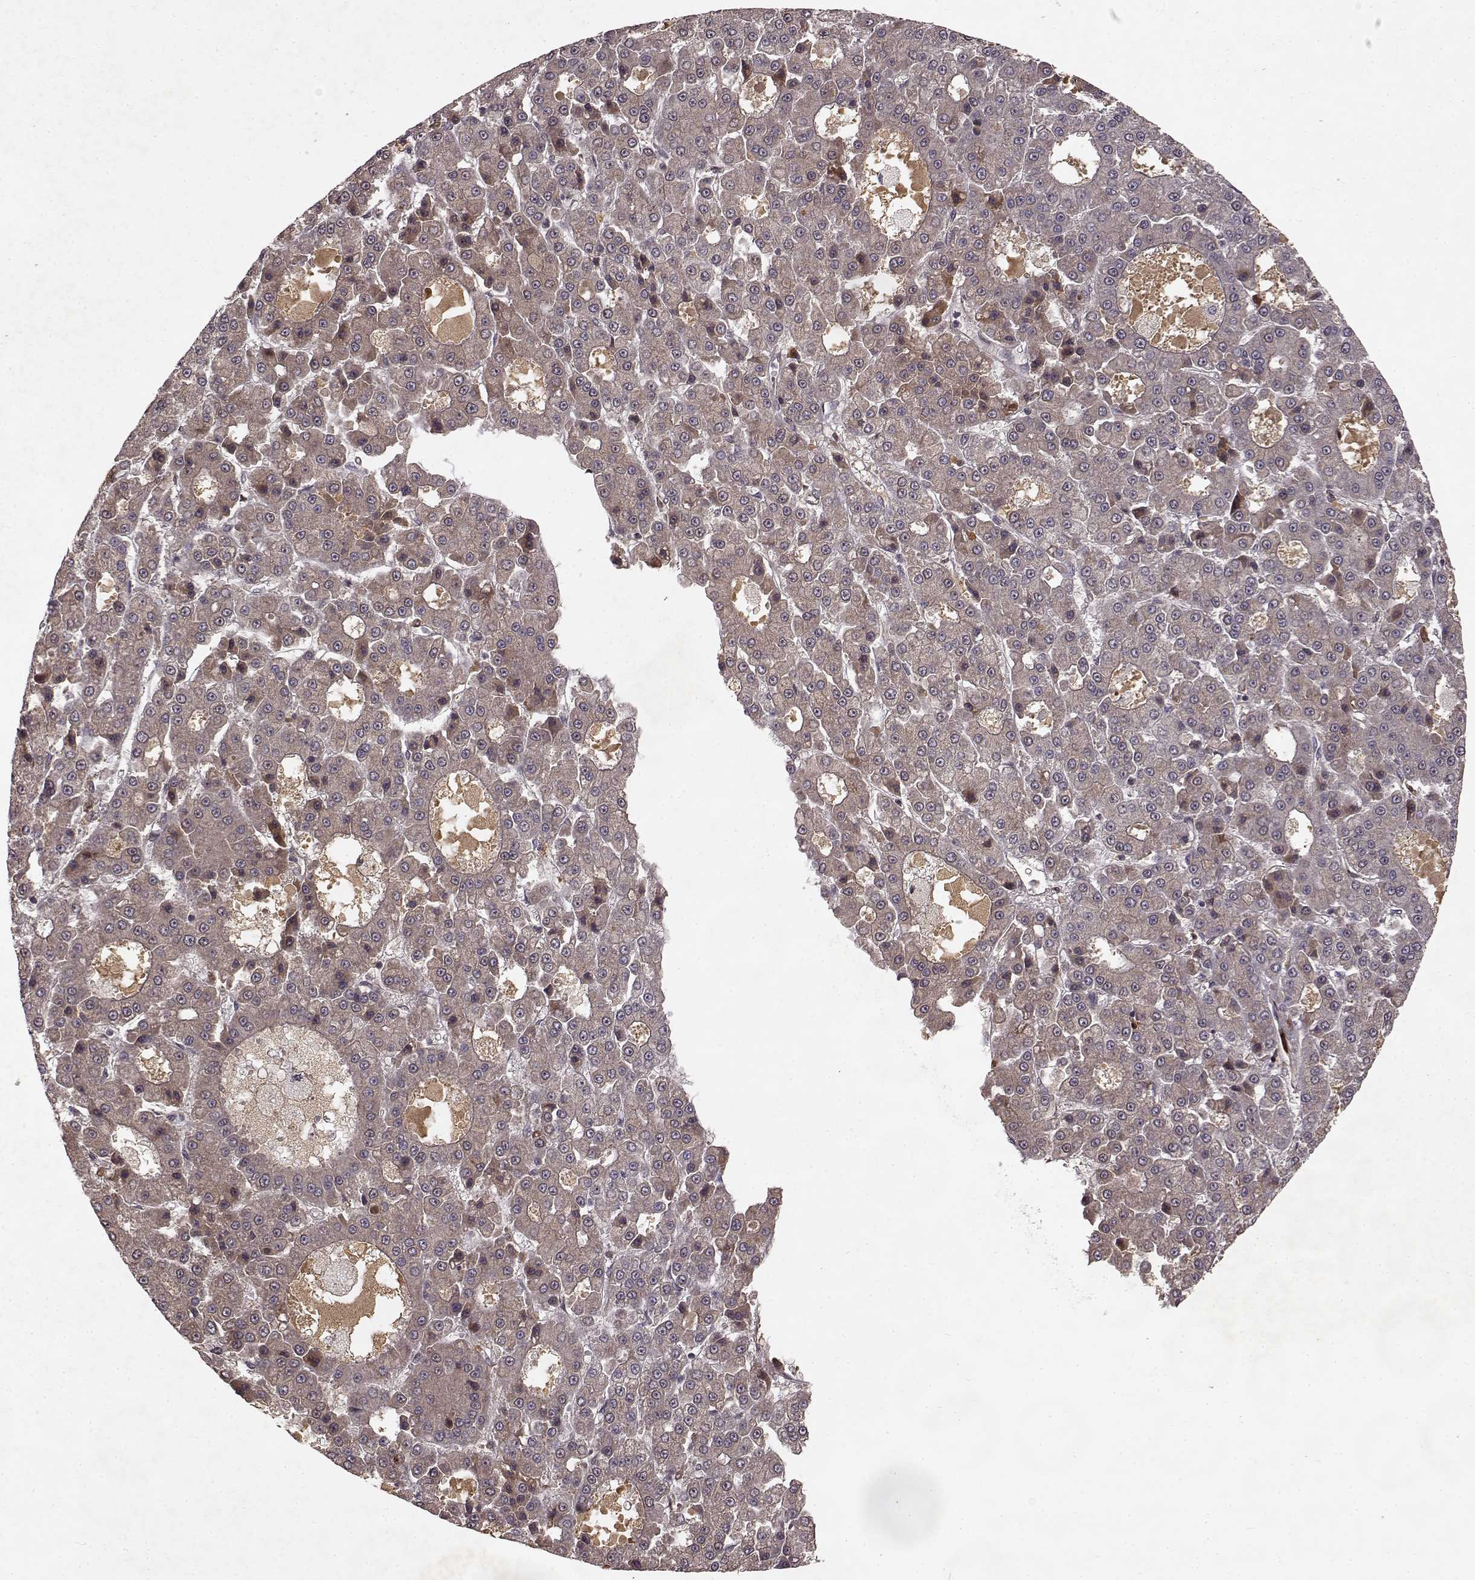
{"staining": {"intensity": "weak", "quantity": "25%-75%", "location": "cytoplasmic/membranous"}, "tissue": "liver cancer", "cell_type": "Tumor cells", "image_type": "cancer", "snomed": [{"axis": "morphology", "description": "Carcinoma, Hepatocellular, NOS"}, {"axis": "topography", "description": "Liver"}], "caption": "Protein staining of liver cancer (hepatocellular carcinoma) tissue shows weak cytoplasmic/membranous positivity in about 25%-75% of tumor cells.", "gene": "FSTL1", "patient": {"sex": "male", "age": 70}}